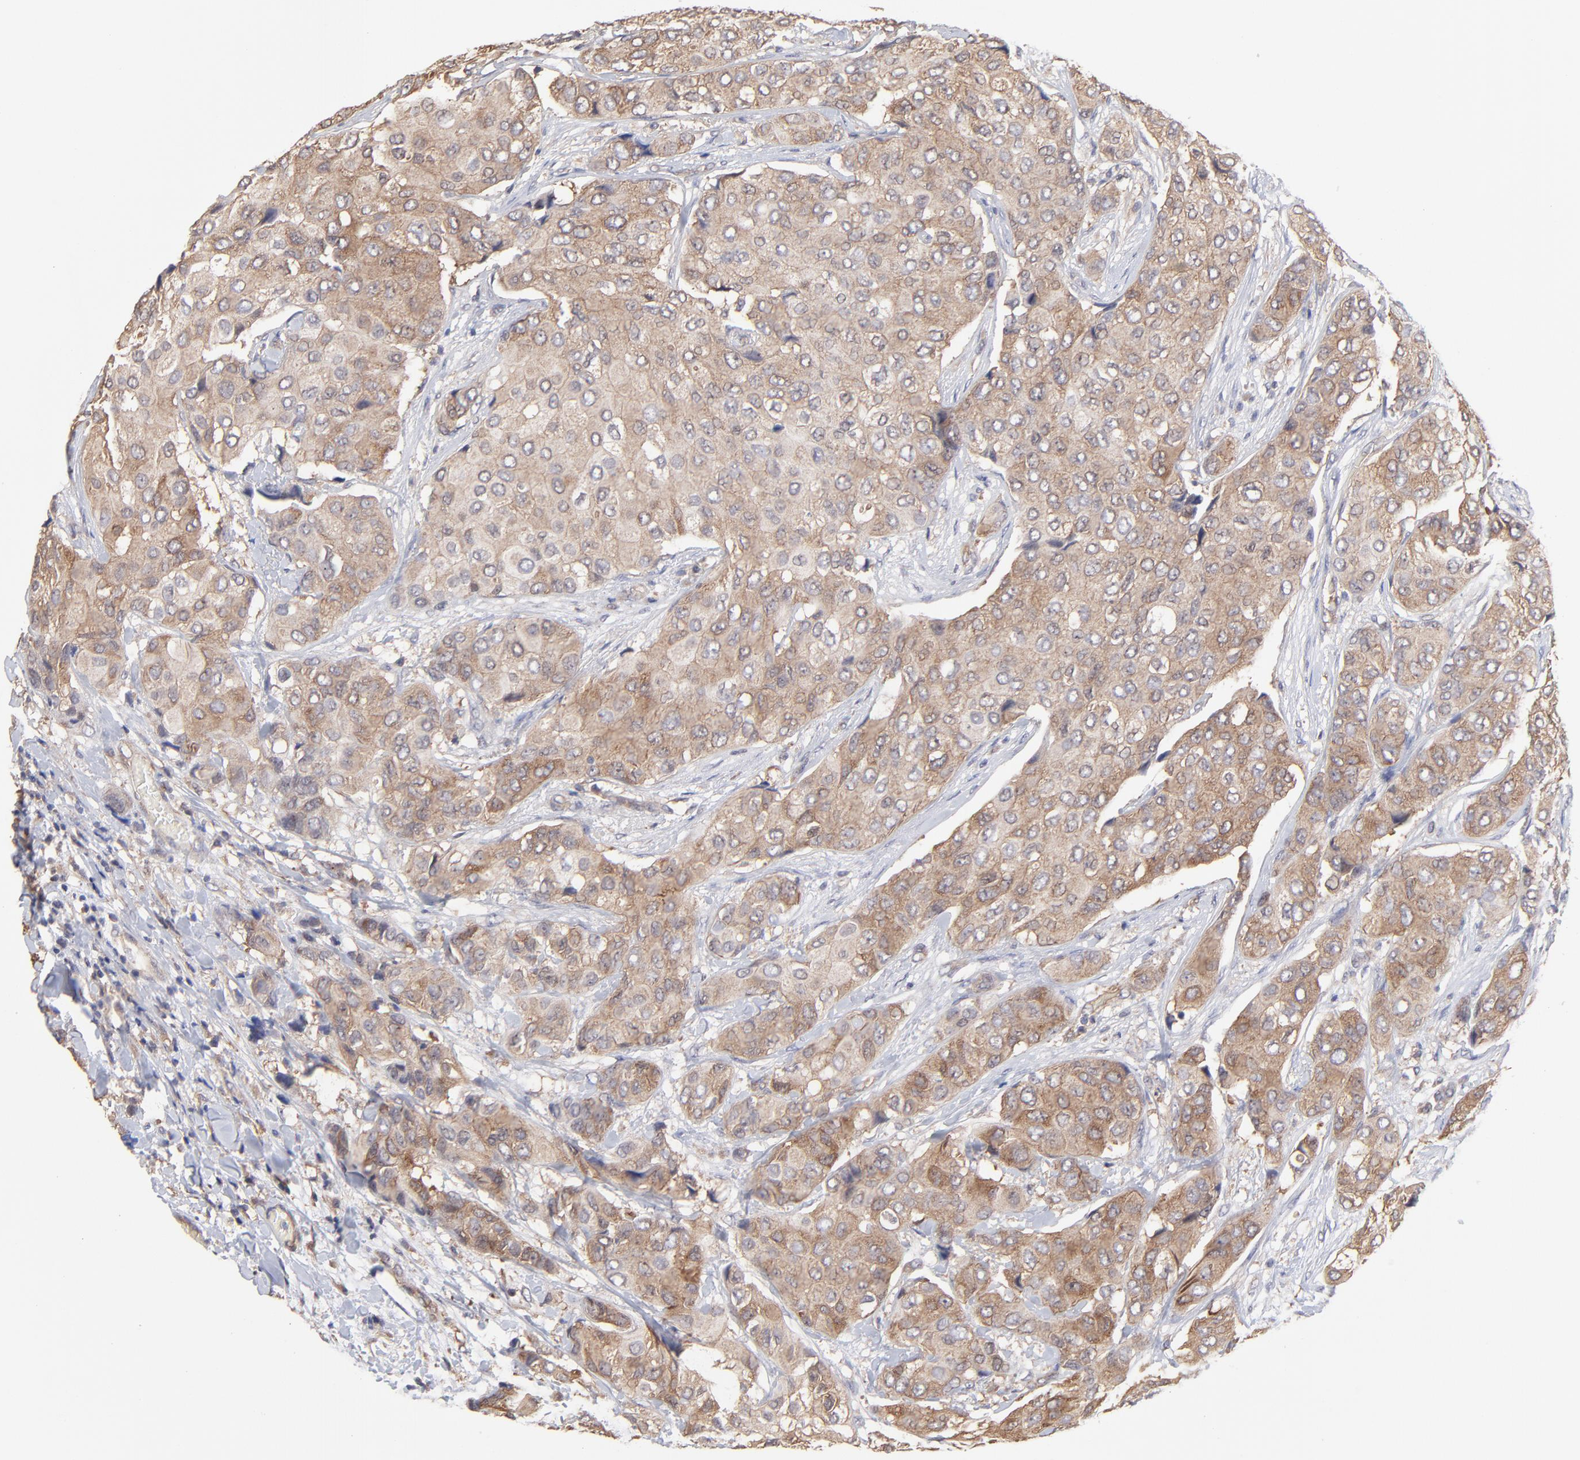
{"staining": {"intensity": "weak", "quantity": ">75%", "location": "cytoplasmic/membranous"}, "tissue": "breast cancer", "cell_type": "Tumor cells", "image_type": "cancer", "snomed": [{"axis": "morphology", "description": "Duct carcinoma"}, {"axis": "topography", "description": "Breast"}], "caption": "Immunohistochemical staining of human breast cancer reveals weak cytoplasmic/membranous protein staining in about >75% of tumor cells.", "gene": "GART", "patient": {"sex": "female", "age": 68}}